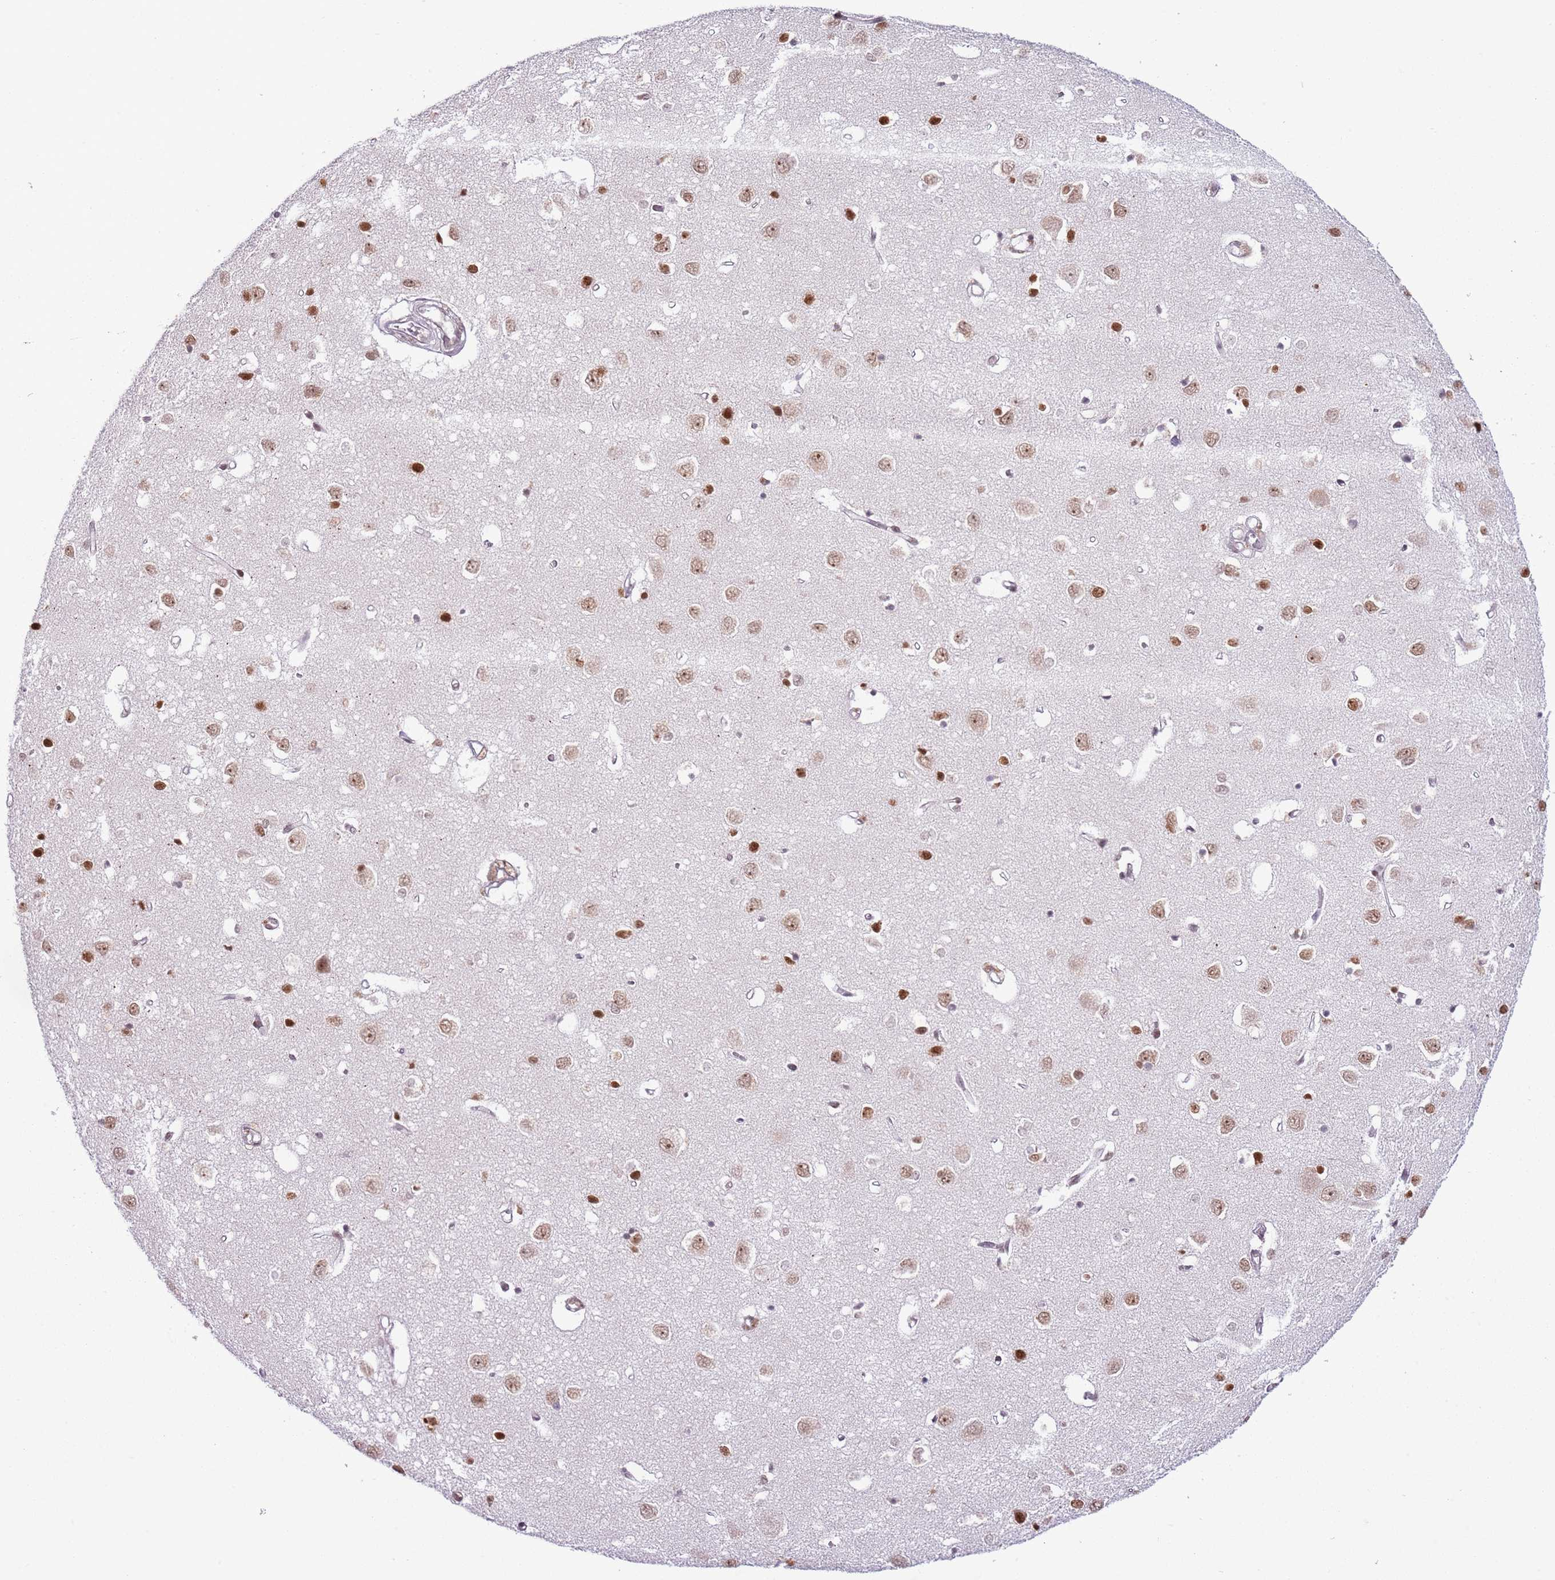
{"staining": {"intensity": "moderate", "quantity": ">75%", "location": "nuclear"}, "tissue": "cerebral cortex", "cell_type": "Endothelial cells", "image_type": "normal", "snomed": [{"axis": "morphology", "description": "Normal tissue, NOS"}, {"axis": "topography", "description": "Cerebral cortex"}], "caption": "An image of human cerebral cortex stained for a protein reveals moderate nuclear brown staining in endothelial cells.", "gene": "SELENOH", "patient": {"sex": "female", "age": 64}}